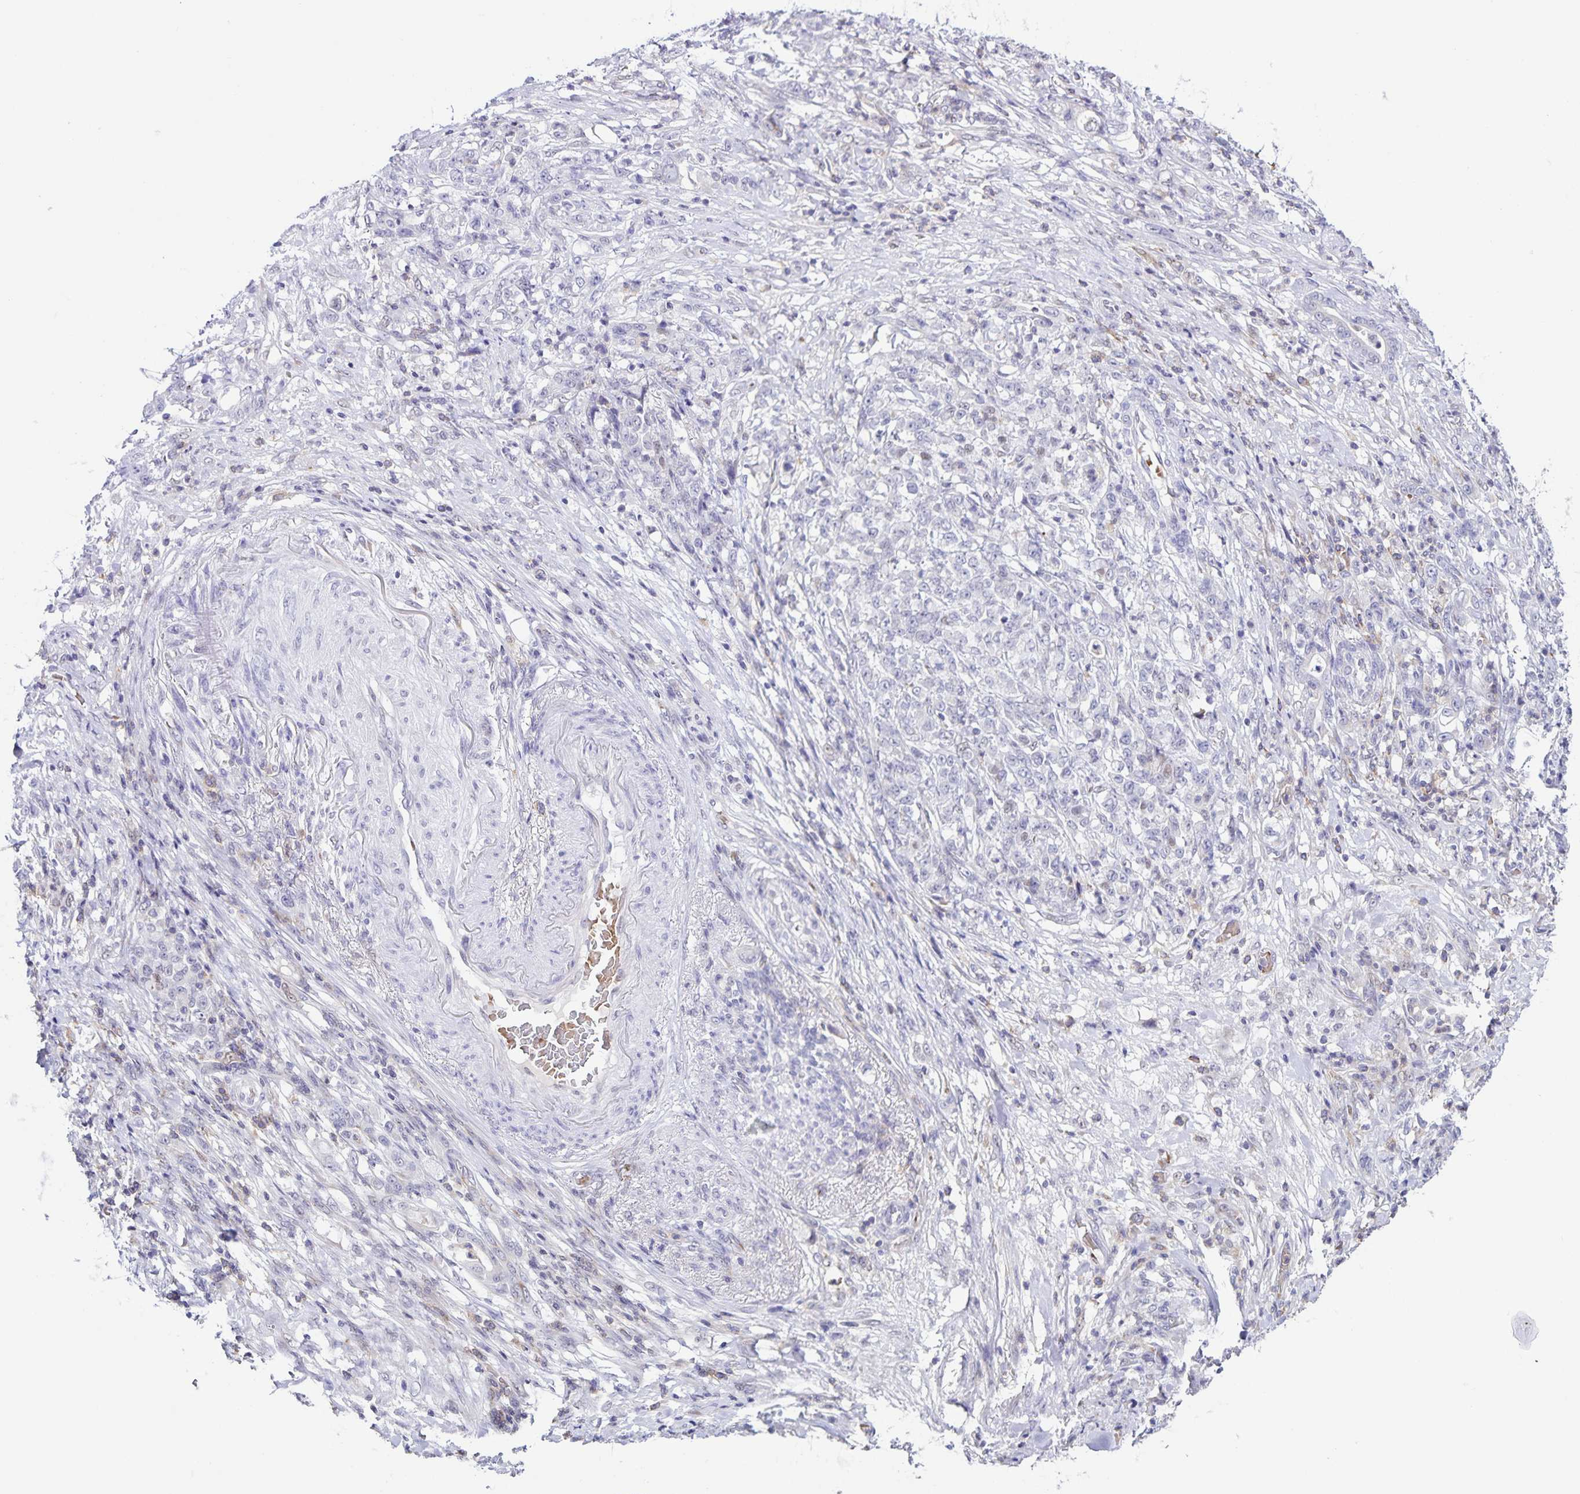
{"staining": {"intensity": "negative", "quantity": "none", "location": "none"}, "tissue": "stomach cancer", "cell_type": "Tumor cells", "image_type": "cancer", "snomed": [{"axis": "morphology", "description": "Adenocarcinoma, NOS"}, {"axis": "topography", "description": "Stomach"}], "caption": "Stomach adenocarcinoma was stained to show a protein in brown. There is no significant staining in tumor cells.", "gene": "STPG4", "patient": {"sex": "female", "age": 79}}